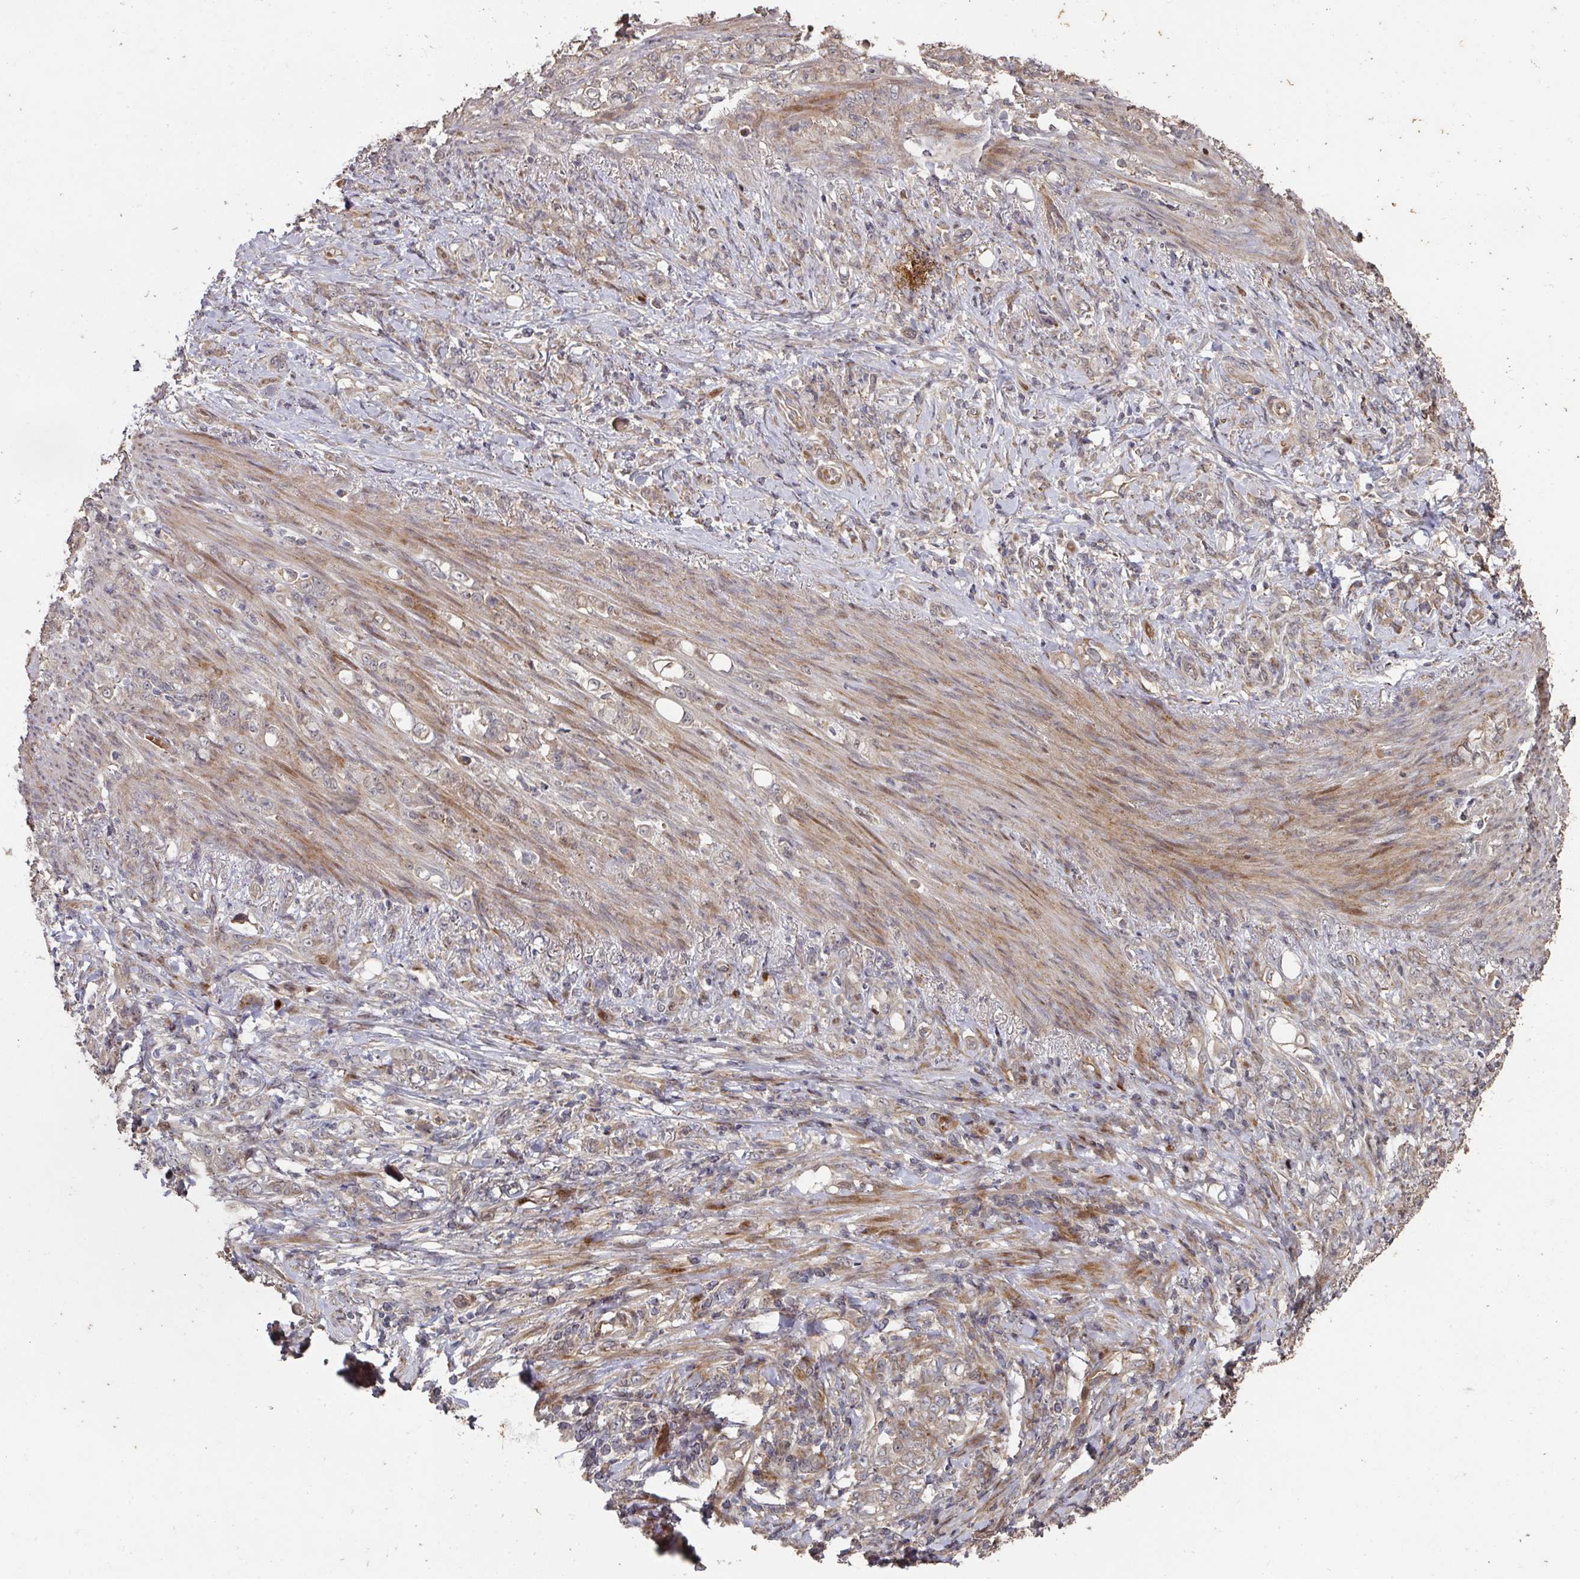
{"staining": {"intensity": "weak", "quantity": "25%-75%", "location": "cytoplasmic/membranous"}, "tissue": "stomach cancer", "cell_type": "Tumor cells", "image_type": "cancer", "snomed": [{"axis": "morphology", "description": "Adenocarcinoma, NOS"}, {"axis": "topography", "description": "Stomach"}], "caption": "This micrograph reveals stomach cancer stained with immunohistochemistry (IHC) to label a protein in brown. The cytoplasmic/membranous of tumor cells show weak positivity for the protein. Nuclei are counter-stained blue.", "gene": "CA7", "patient": {"sex": "female", "age": 79}}